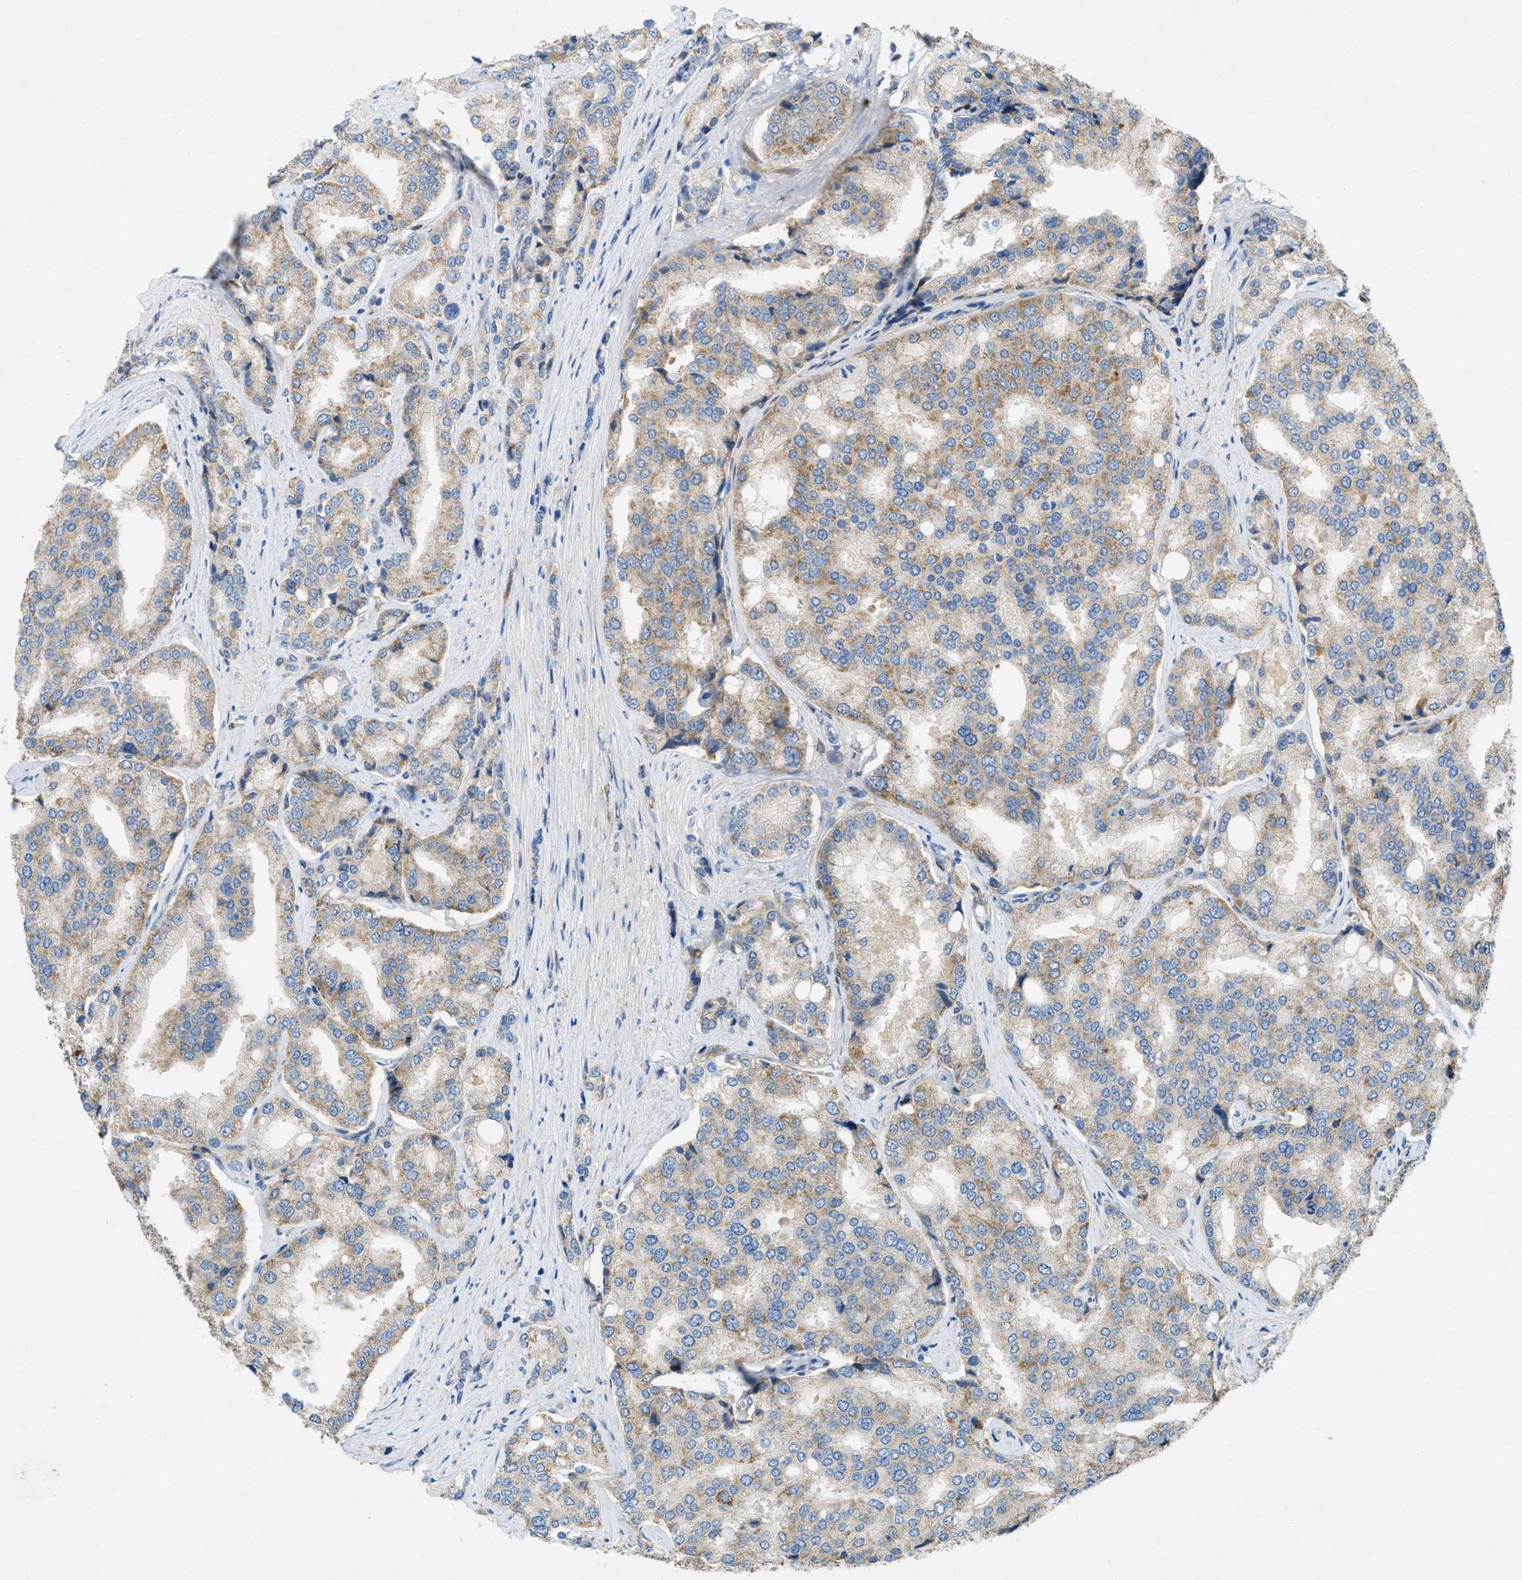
{"staining": {"intensity": "weak", "quantity": ">75%", "location": "cytoplasmic/membranous"}, "tissue": "prostate cancer", "cell_type": "Tumor cells", "image_type": "cancer", "snomed": [{"axis": "morphology", "description": "Adenocarcinoma, High grade"}, {"axis": "topography", "description": "Prostate"}], "caption": "Prostate adenocarcinoma (high-grade) was stained to show a protein in brown. There is low levels of weak cytoplasmic/membranous positivity in approximately >75% of tumor cells.", "gene": "CYGB", "patient": {"sex": "male", "age": 50}}